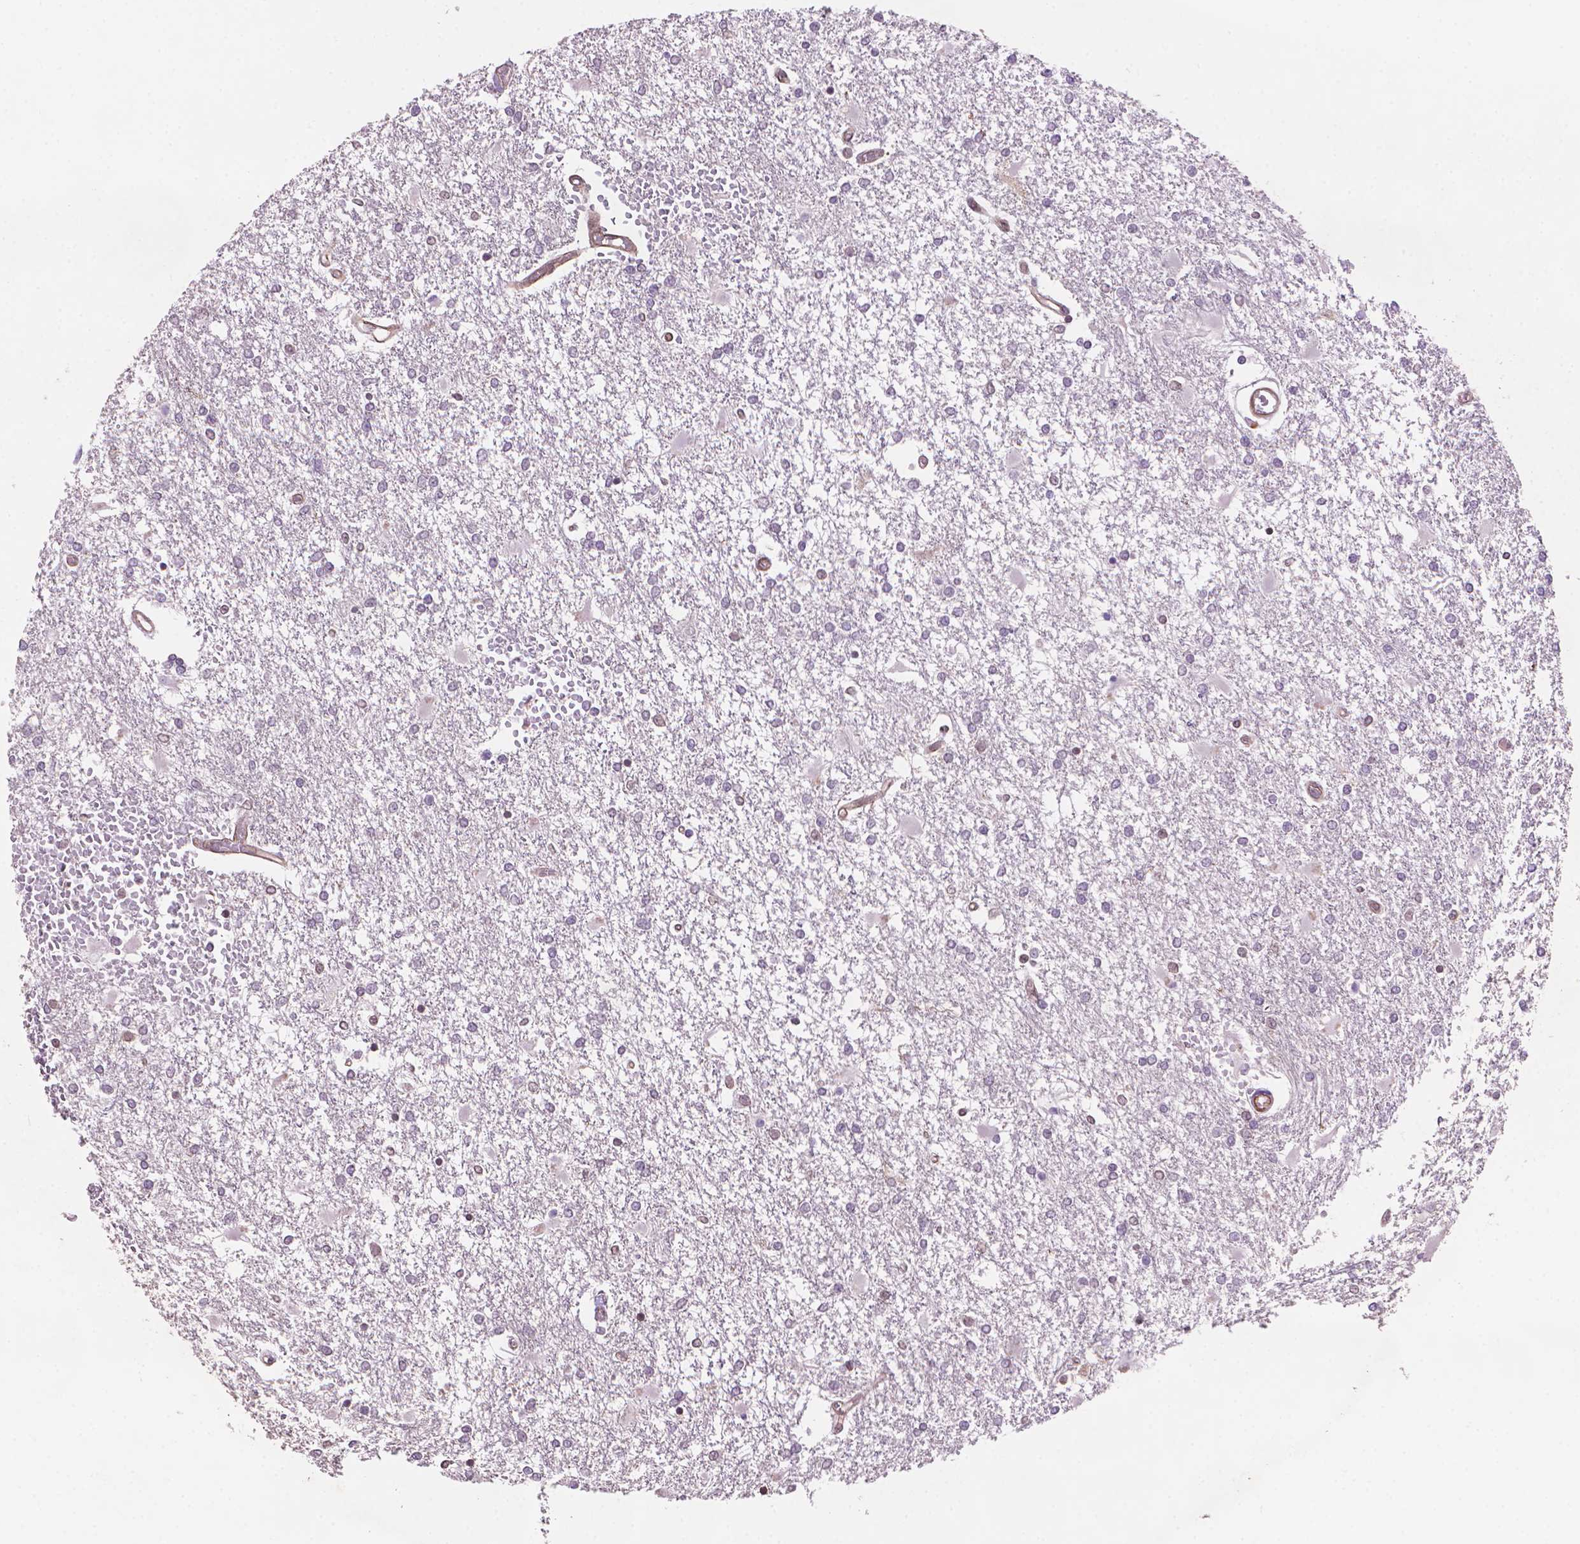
{"staining": {"intensity": "negative", "quantity": "none", "location": "none"}, "tissue": "glioma", "cell_type": "Tumor cells", "image_type": "cancer", "snomed": [{"axis": "morphology", "description": "Glioma, malignant, High grade"}, {"axis": "topography", "description": "Cerebral cortex"}], "caption": "Glioma was stained to show a protein in brown. There is no significant positivity in tumor cells.", "gene": "TMEM184A", "patient": {"sex": "male", "age": 79}}